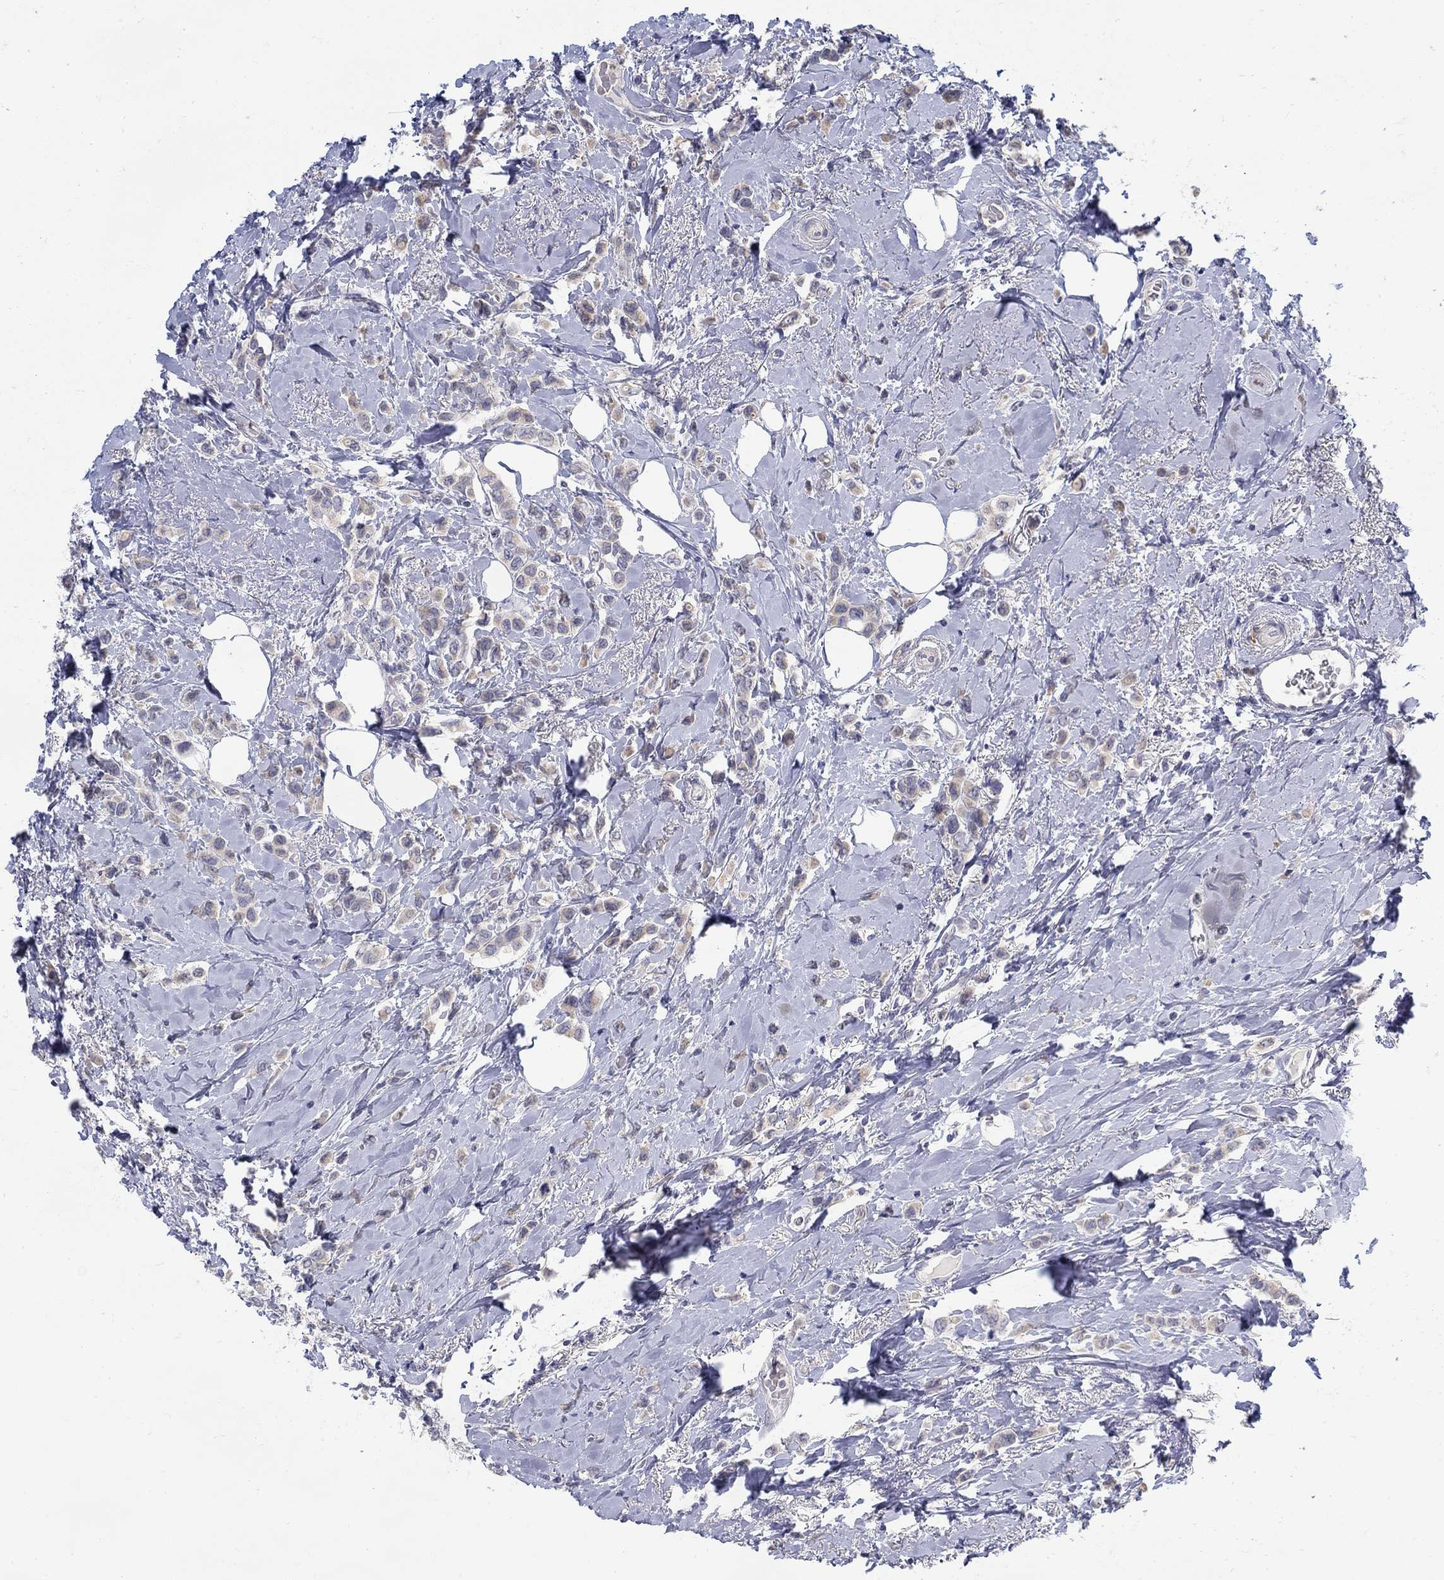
{"staining": {"intensity": "weak", "quantity": "25%-75%", "location": "cytoplasmic/membranous"}, "tissue": "breast cancer", "cell_type": "Tumor cells", "image_type": "cancer", "snomed": [{"axis": "morphology", "description": "Lobular carcinoma"}, {"axis": "topography", "description": "Breast"}], "caption": "Tumor cells exhibit low levels of weak cytoplasmic/membranous positivity in about 25%-75% of cells in breast cancer.", "gene": "ABCA4", "patient": {"sex": "female", "age": 66}}